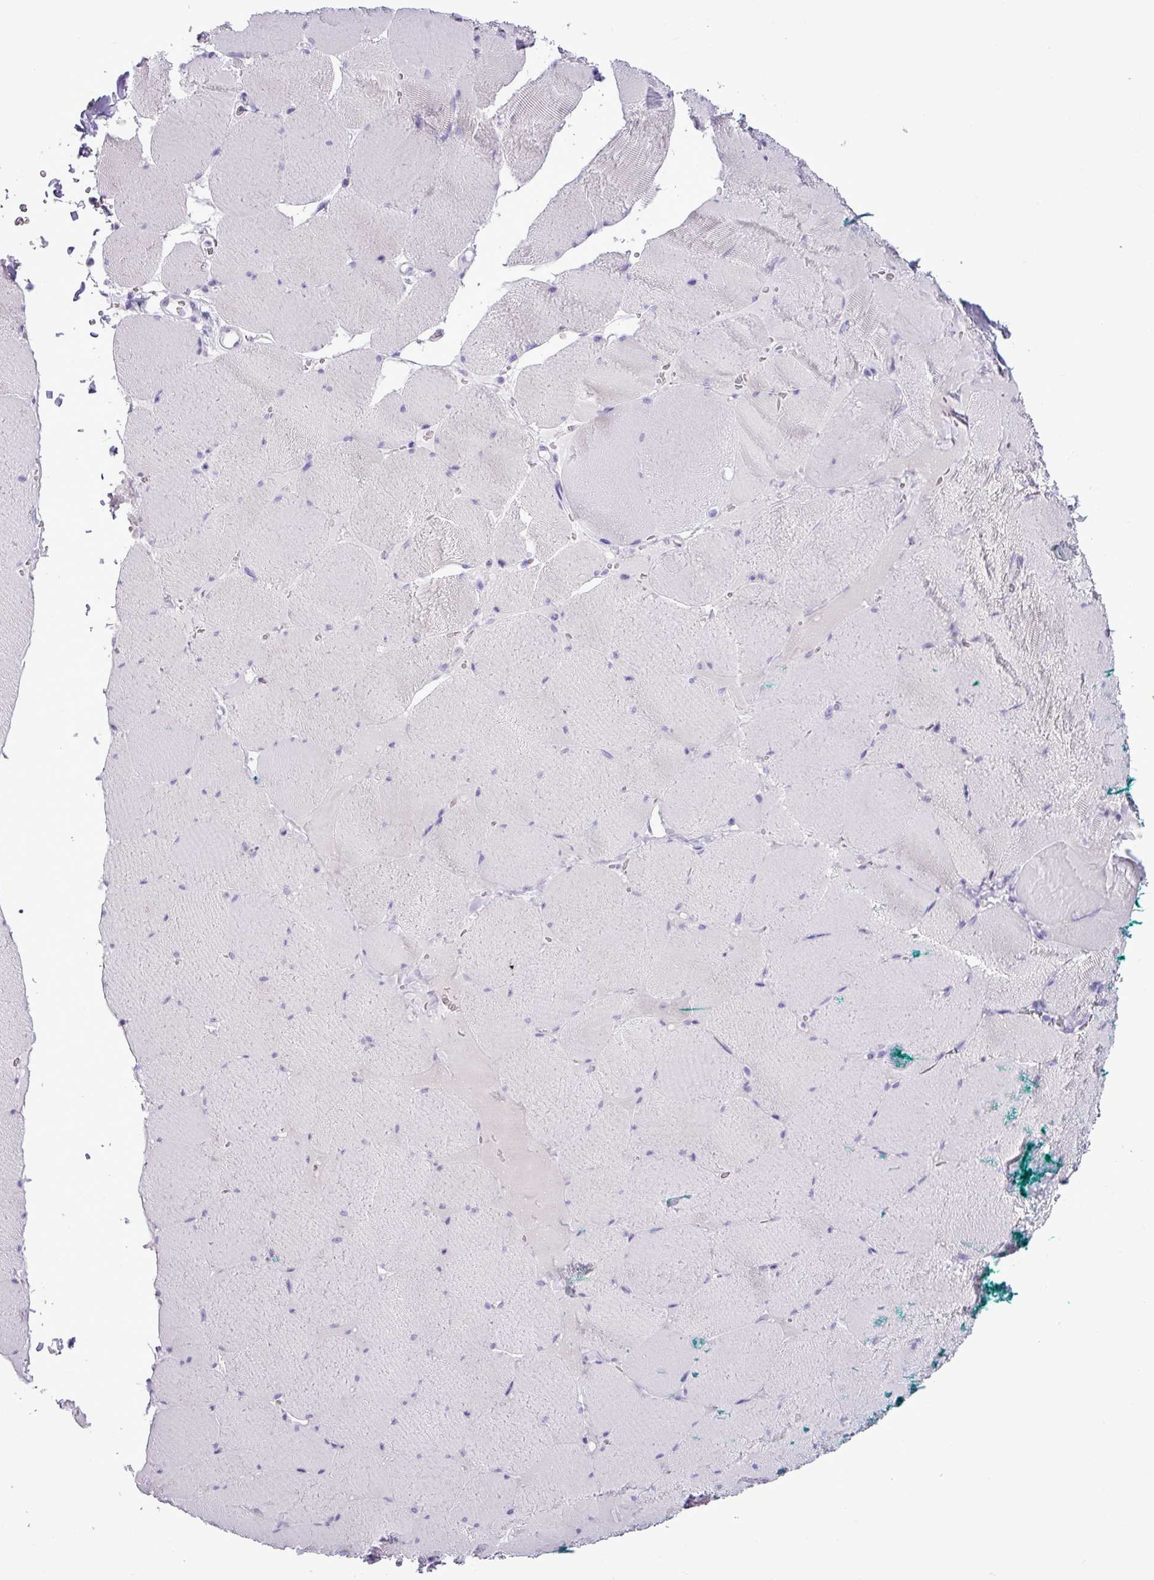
{"staining": {"intensity": "negative", "quantity": "none", "location": "none"}, "tissue": "skeletal muscle", "cell_type": "Myocytes", "image_type": "normal", "snomed": [{"axis": "morphology", "description": "Normal tissue, NOS"}, {"axis": "topography", "description": "Skeletal muscle"}, {"axis": "topography", "description": "Head-Neck"}], "caption": "This is a photomicrograph of IHC staining of benign skeletal muscle, which shows no expression in myocytes.", "gene": "ALDH3A1", "patient": {"sex": "male", "age": 66}}